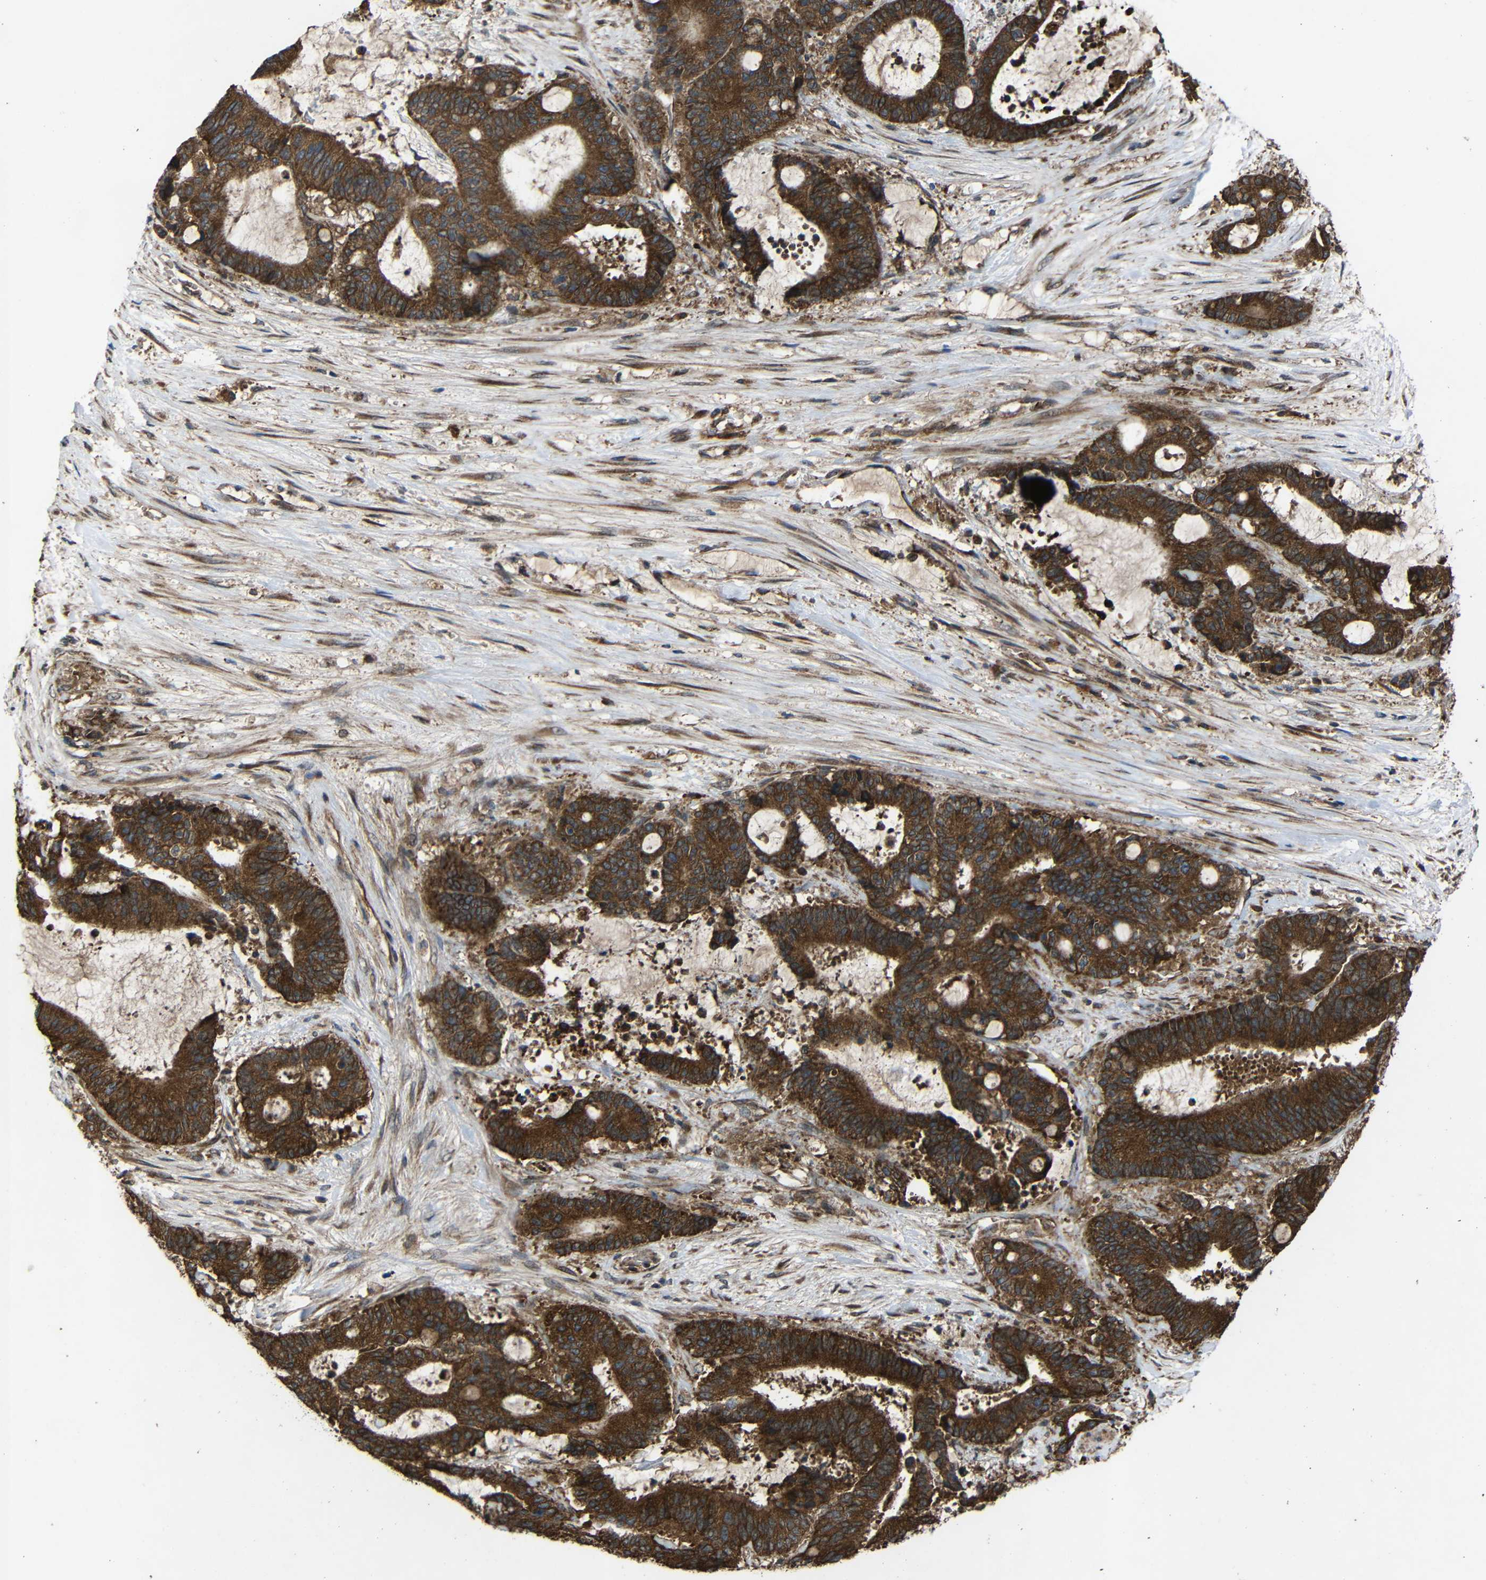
{"staining": {"intensity": "strong", "quantity": ">75%", "location": "cytoplasmic/membranous"}, "tissue": "liver cancer", "cell_type": "Tumor cells", "image_type": "cancer", "snomed": [{"axis": "morphology", "description": "Normal tissue, NOS"}, {"axis": "morphology", "description": "Cholangiocarcinoma"}, {"axis": "topography", "description": "Liver"}, {"axis": "topography", "description": "Peripheral nerve tissue"}], "caption": "Cholangiocarcinoma (liver) tissue demonstrates strong cytoplasmic/membranous positivity in approximately >75% of tumor cells, visualized by immunohistochemistry.", "gene": "C1GALT1", "patient": {"sex": "female", "age": 73}}